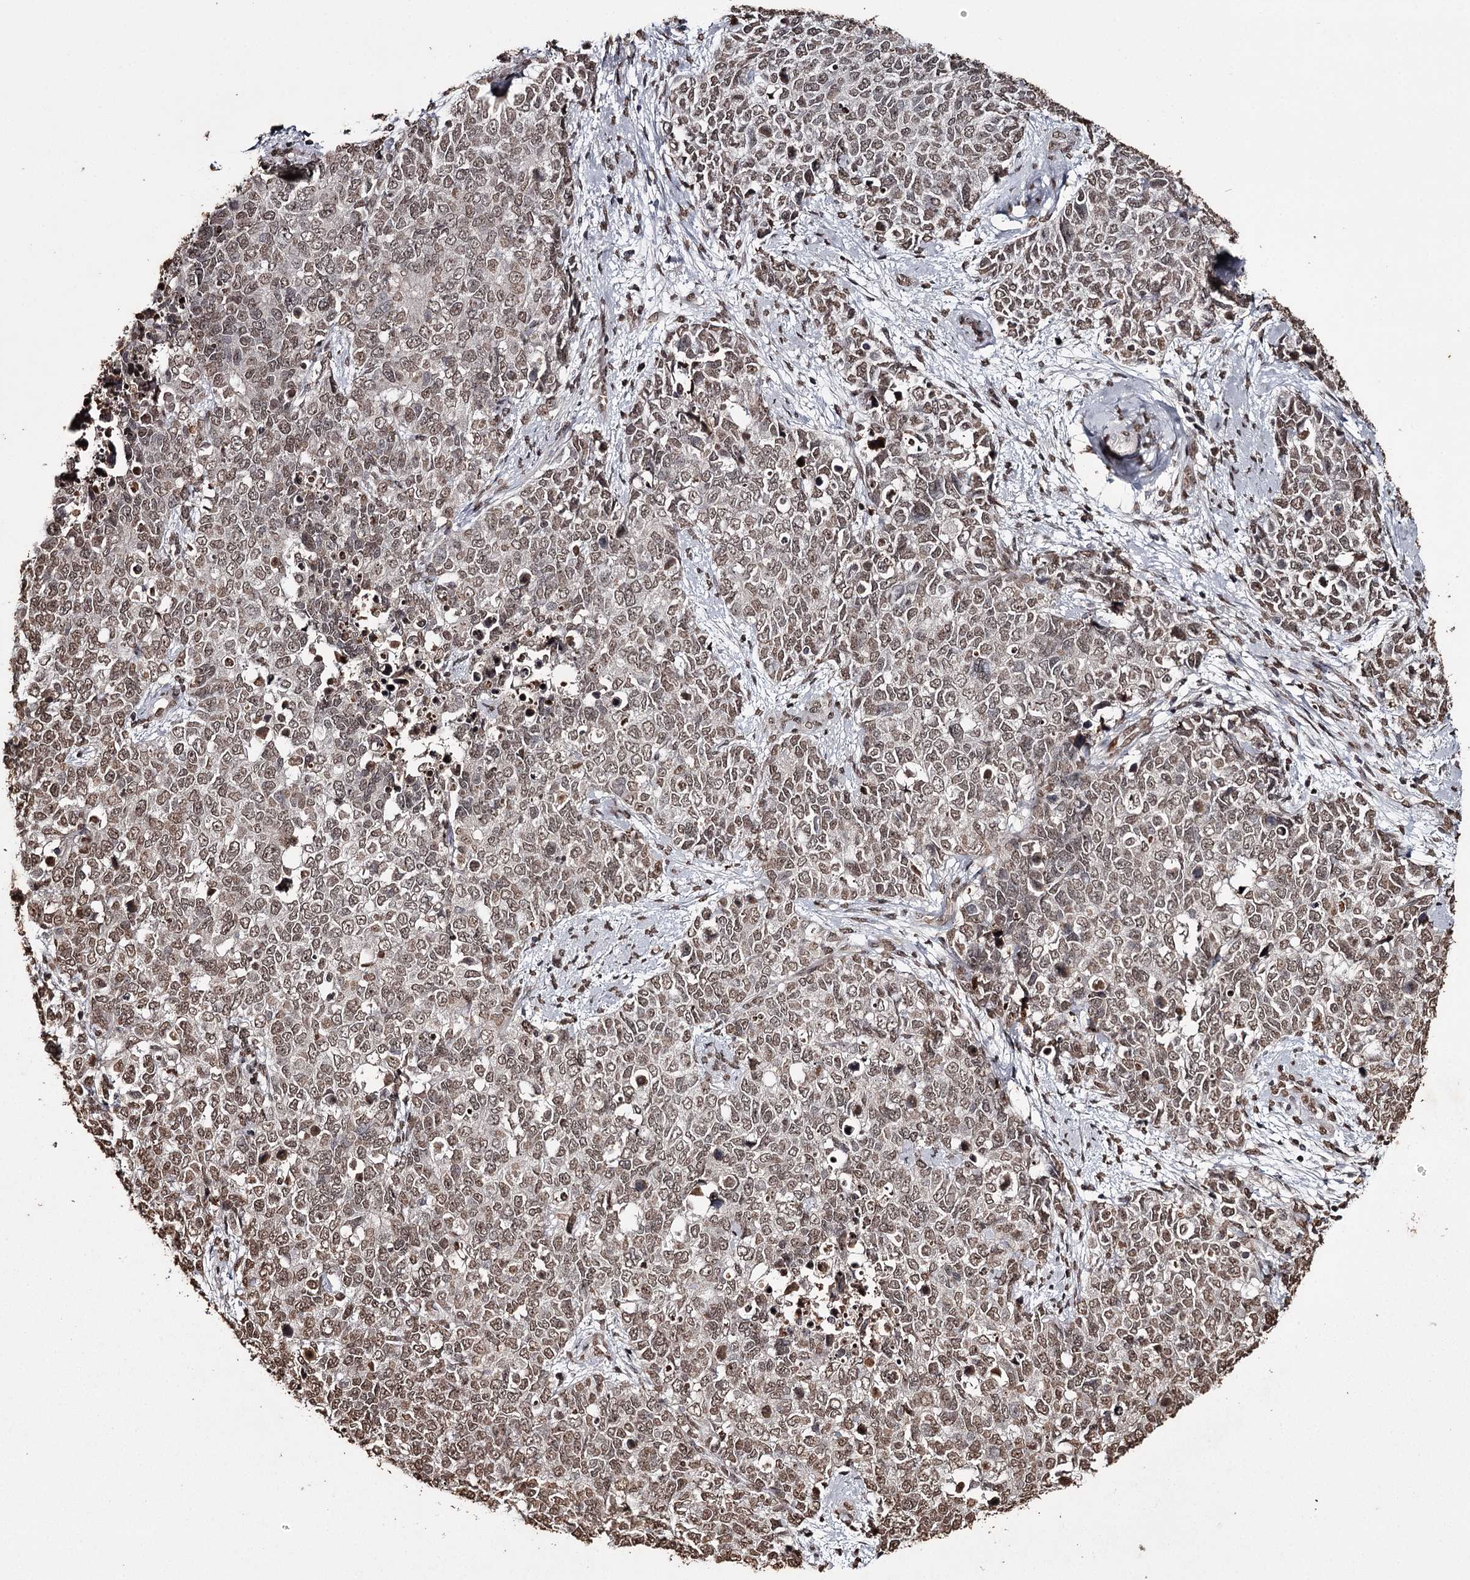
{"staining": {"intensity": "moderate", "quantity": ">75%", "location": "nuclear"}, "tissue": "cervical cancer", "cell_type": "Tumor cells", "image_type": "cancer", "snomed": [{"axis": "morphology", "description": "Squamous cell carcinoma, NOS"}, {"axis": "topography", "description": "Cervix"}], "caption": "Approximately >75% of tumor cells in human cervical cancer (squamous cell carcinoma) show moderate nuclear protein positivity as visualized by brown immunohistochemical staining.", "gene": "THYN1", "patient": {"sex": "female", "age": 63}}